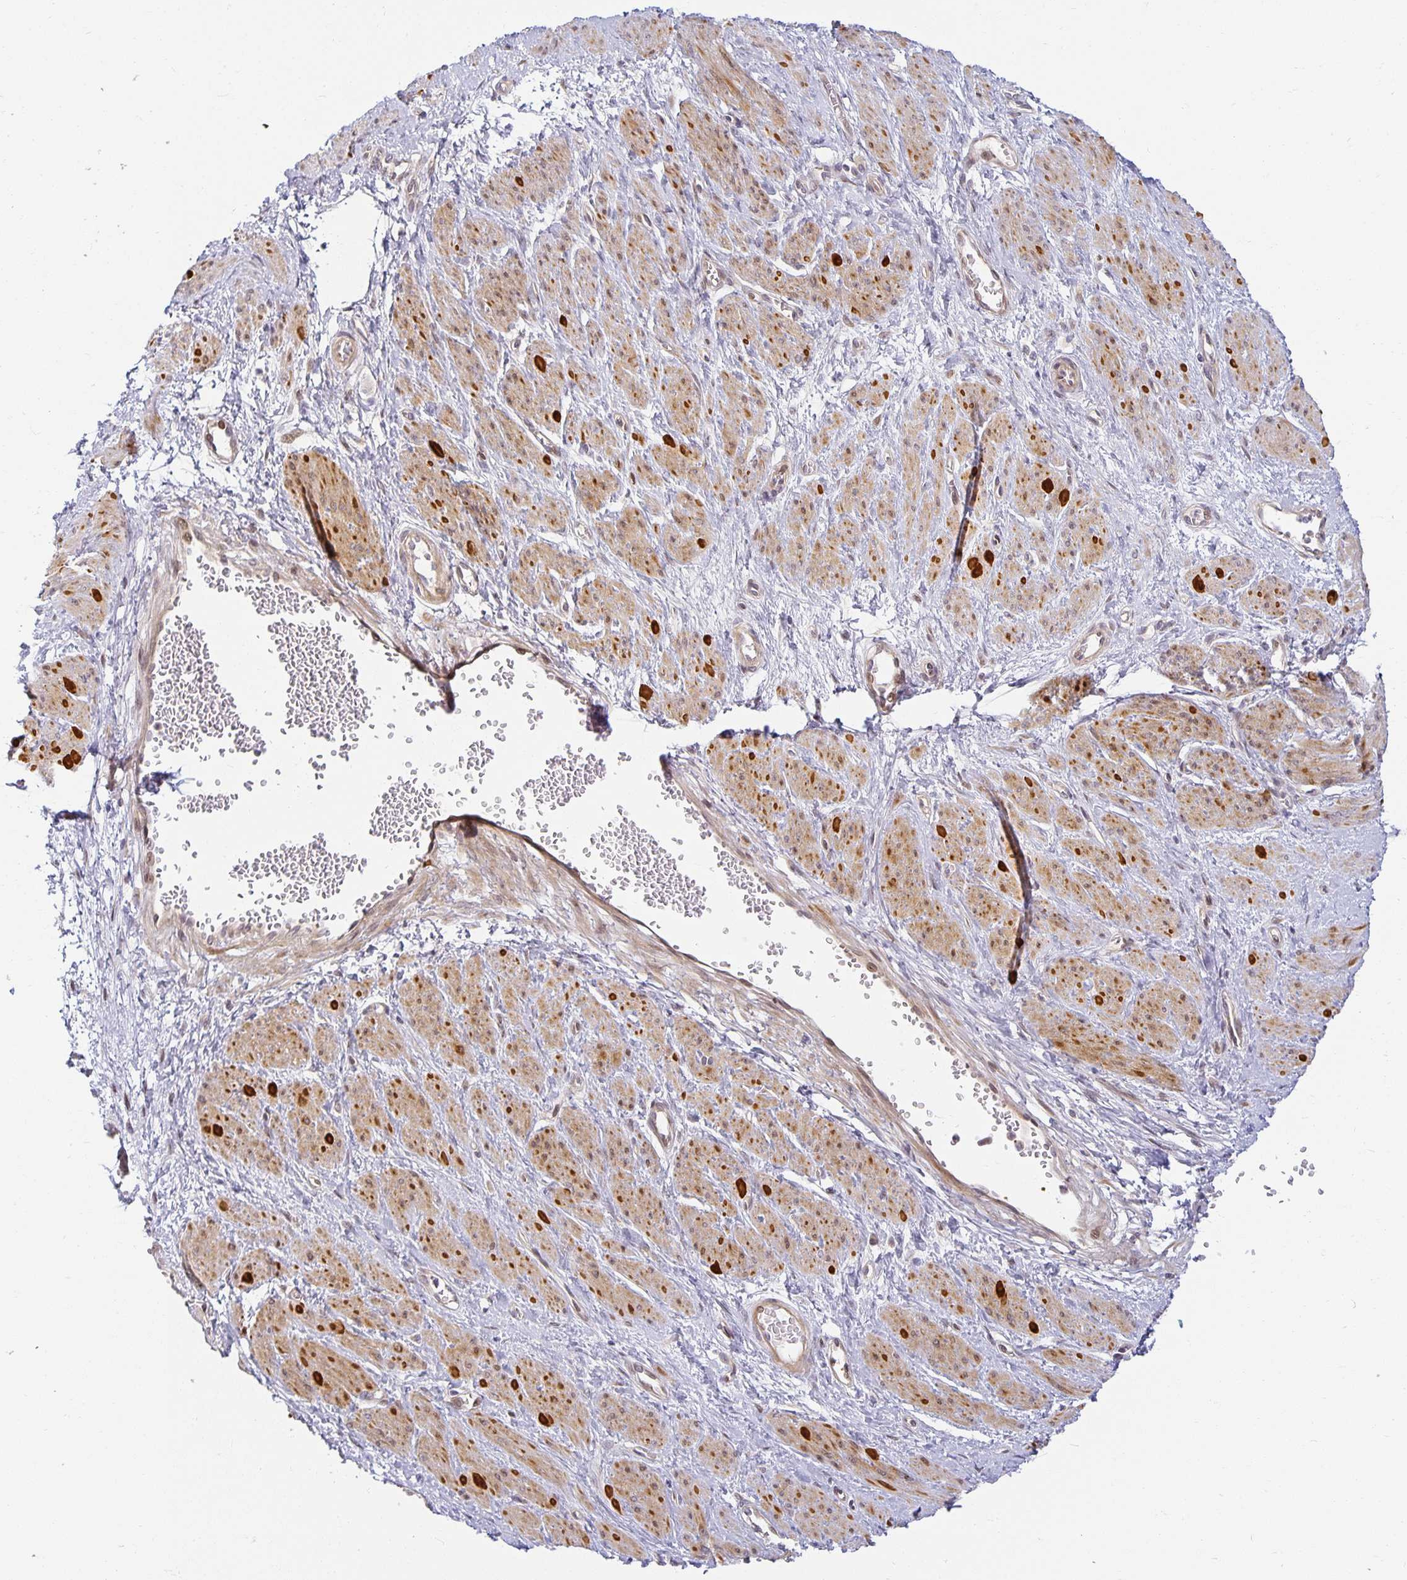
{"staining": {"intensity": "moderate", "quantity": "25%-75%", "location": "cytoplasmic/membranous"}, "tissue": "smooth muscle", "cell_type": "Smooth muscle cells", "image_type": "normal", "snomed": [{"axis": "morphology", "description": "Normal tissue, NOS"}, {"axis": "topography", "description": "Smooth muscle"}, {"axis": "topography", "description": "Uterus"}], "caption": "Protein staining displays moderate cytoplasmic/membranous staining in approximately 25%-75% of smooth muscle cells in unremarkable smooth muscle.", "gene": "EHF", "patient": {"sex": "female", "age": 39}}